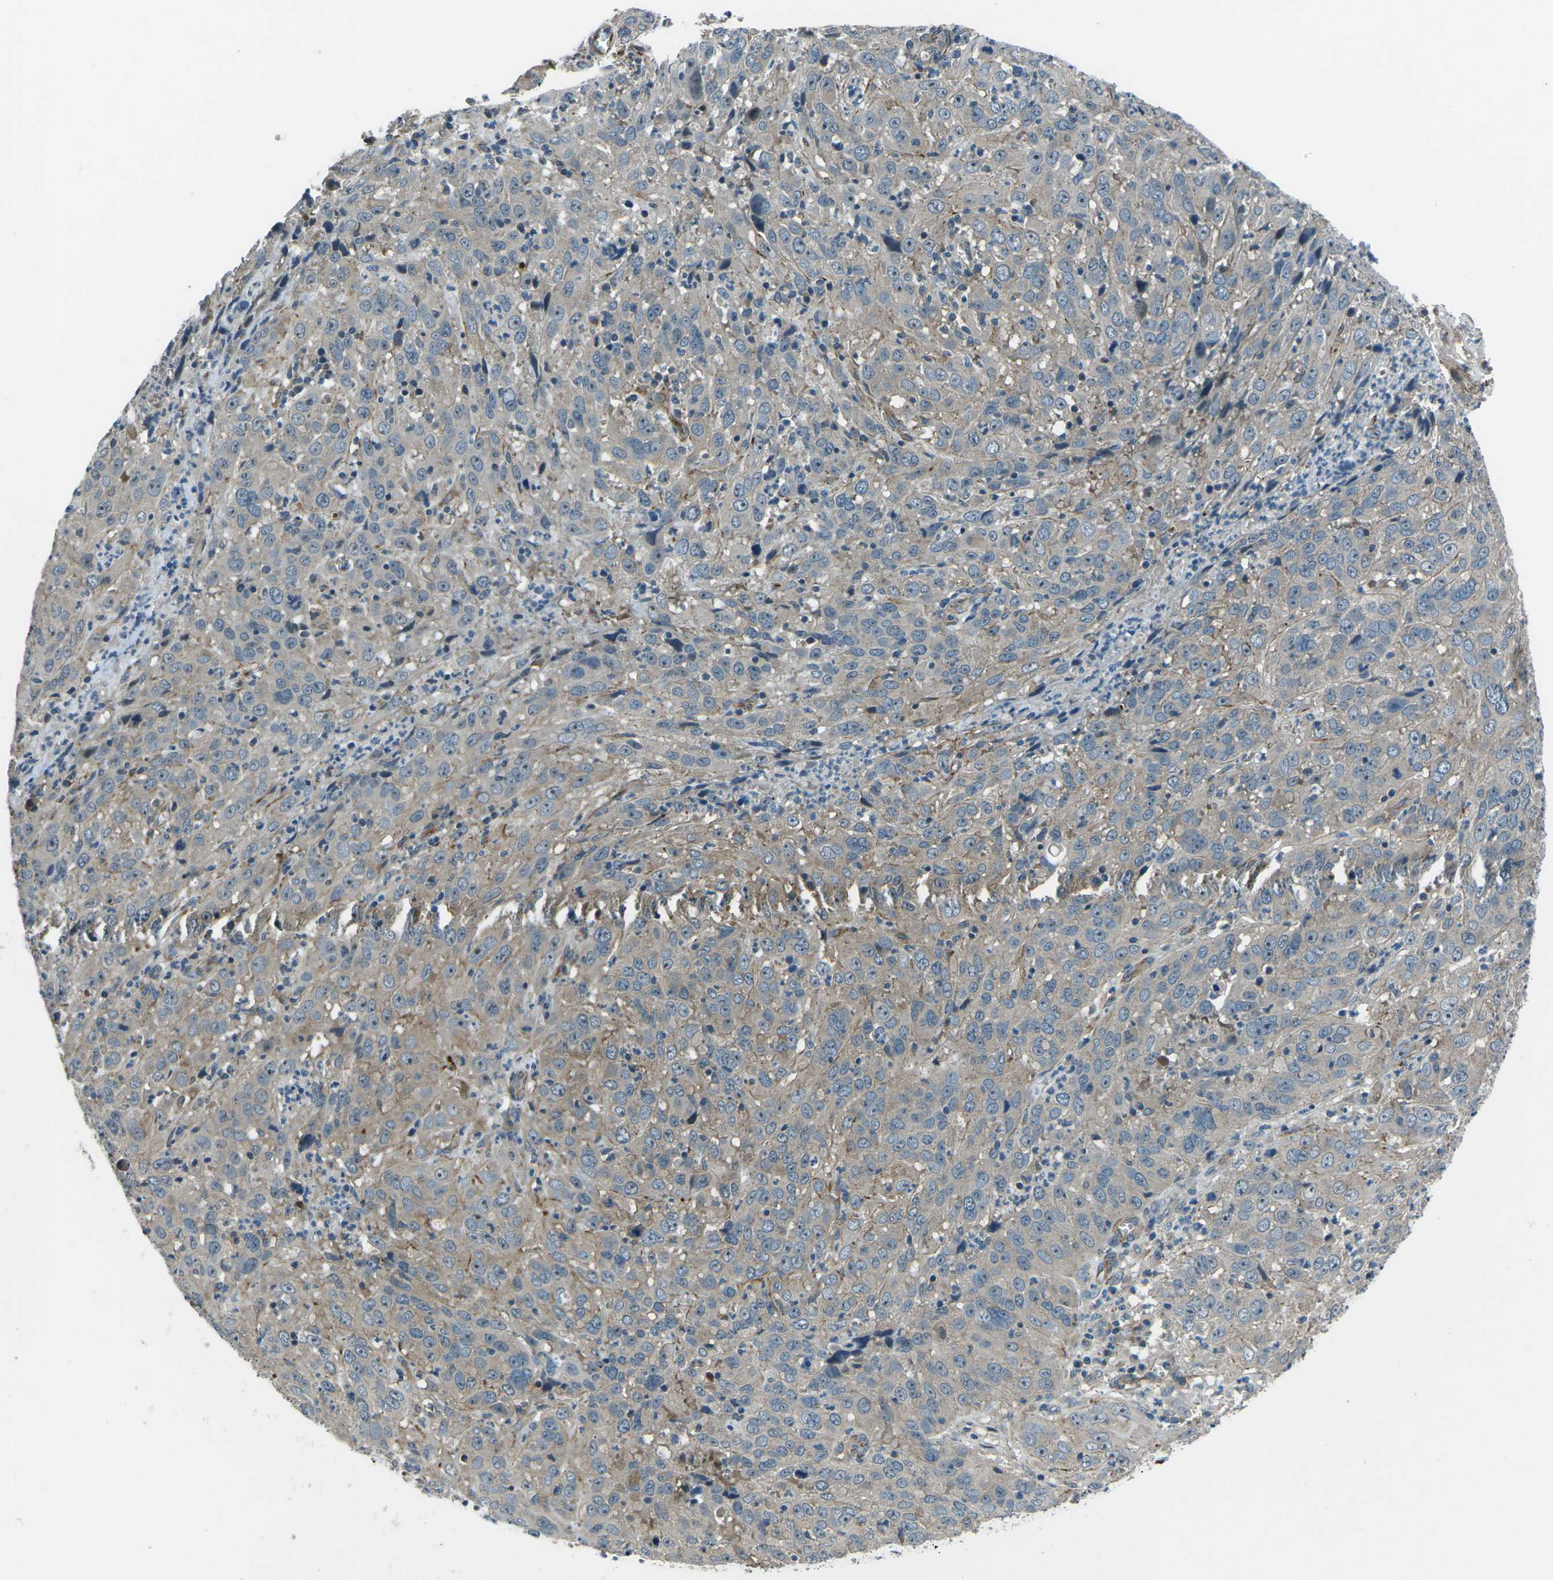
{"staining": {"intensity": "weak", "quantity": ">75%", "location": "cytoplasmic/membranous"}, "tissue": "cervical cancer", "cell_type": "Tumor cells", "image_type": "cancer", "snomed": [{"axis": "morphology", "description": "Squamous cell carcinoma, NOS"}, {"axis": "topography", "description": "Cervix"}], "caption": "Immunohistochemistry (DAB (3,3'-diaminobenzidine)) staining of squamous cell carcinoma (cervical) reveals weak cytoplasmic/membranous protein staining in about >75% of tumor cells.", "gene": "AFAP1", "patient": {"sex": "female", "age": 32}}